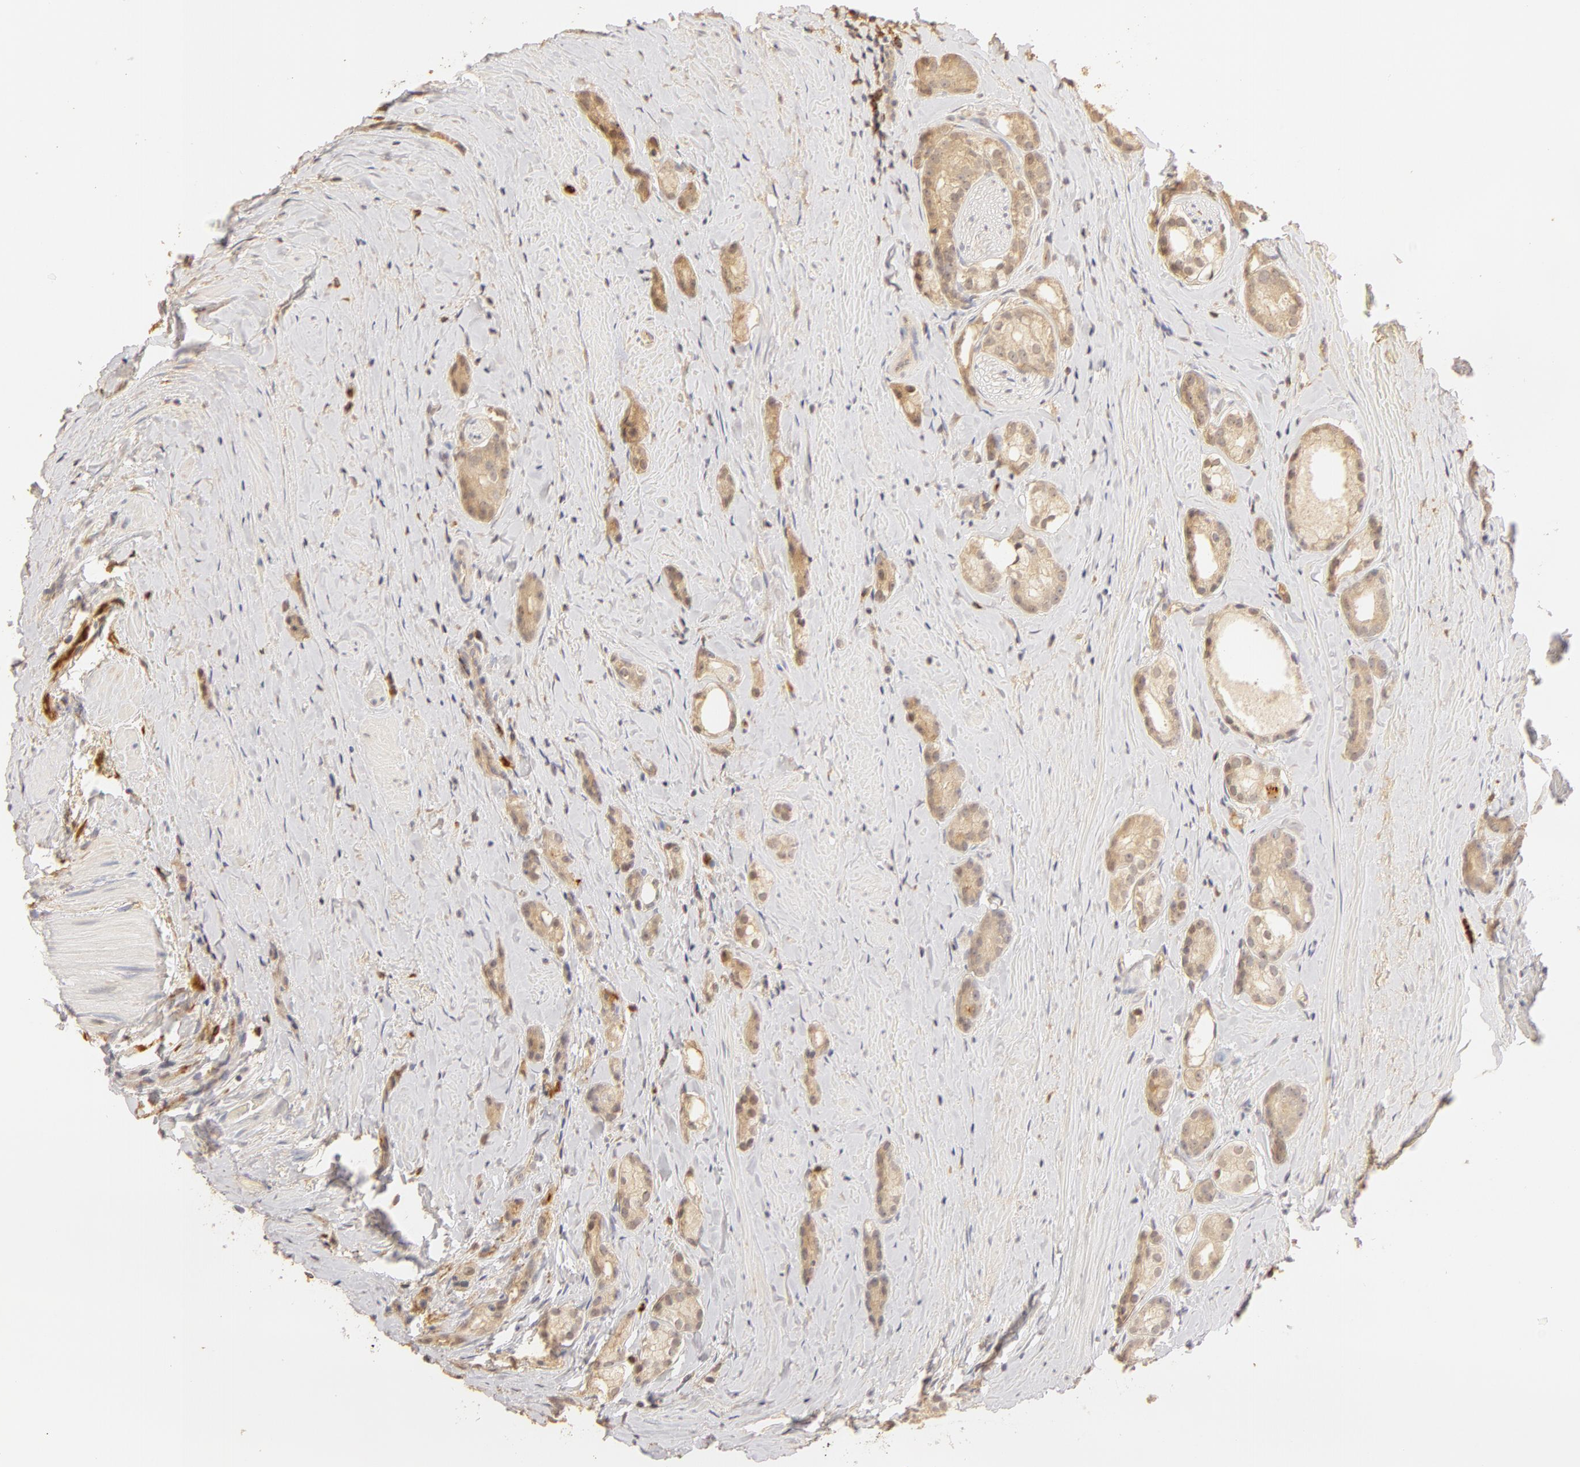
{"staining": {"intensity": "weak", "quantity": ">75%", "location": "cytoplasmic/membranous"}, "tissue": "prostate cancer", "cell_type": "Tumor cells", "image_type": "cancer", "snomed": [{"axis": "morphology", "description": "Adenocarcinoma, Medium grade"}, {"axis": "topography", "description": "Prostate"}], "caption": "Immunohistochemistry (IHC) photomicrograph of human prostate adenocarcinoma (medium-grade) stained for a protein (brown), which reveals low levels of weak cytoplasmic/membranous positivity in approximately >75% of tumor cells.", "gene": "C1R", "patient": {"sex": "male", "age": 59}}